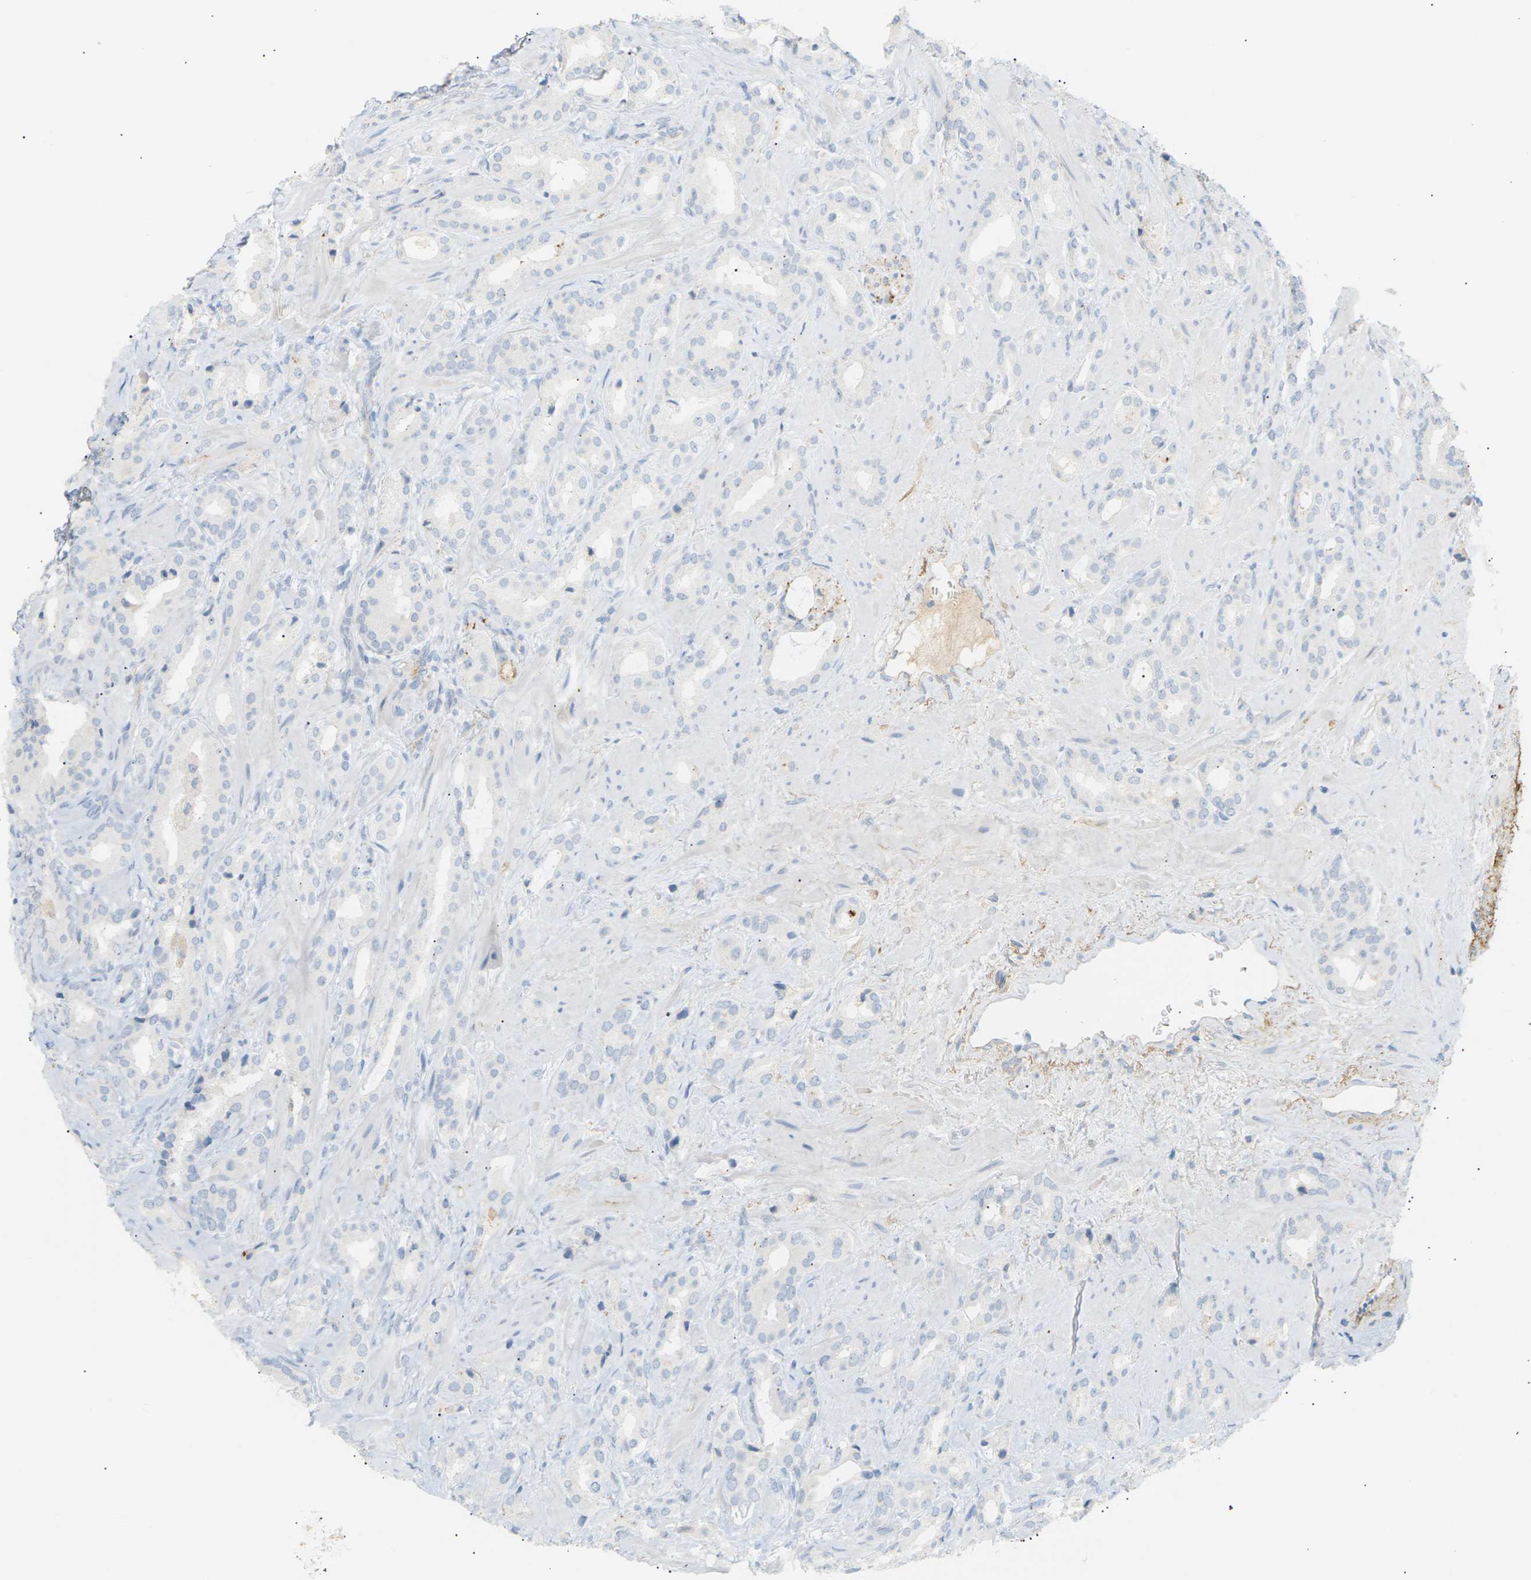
{"staining": {"intensity": "negative", "quantity": "none", "location": "none"}, "tissue": "prostate cancer", "cell_type": "Tumor cells", "image_type": "cancer", "snomed": [{"axis": "morphology", "description": "Adenocarcinoma, High grade"}, {"axis": "topography", "description": "Prostate"}], "caption": "Tumor cells are negative for protein expression in human prostate cancer.", "gene": "CLU", "patient": {"sex": "male", "age": 64}}